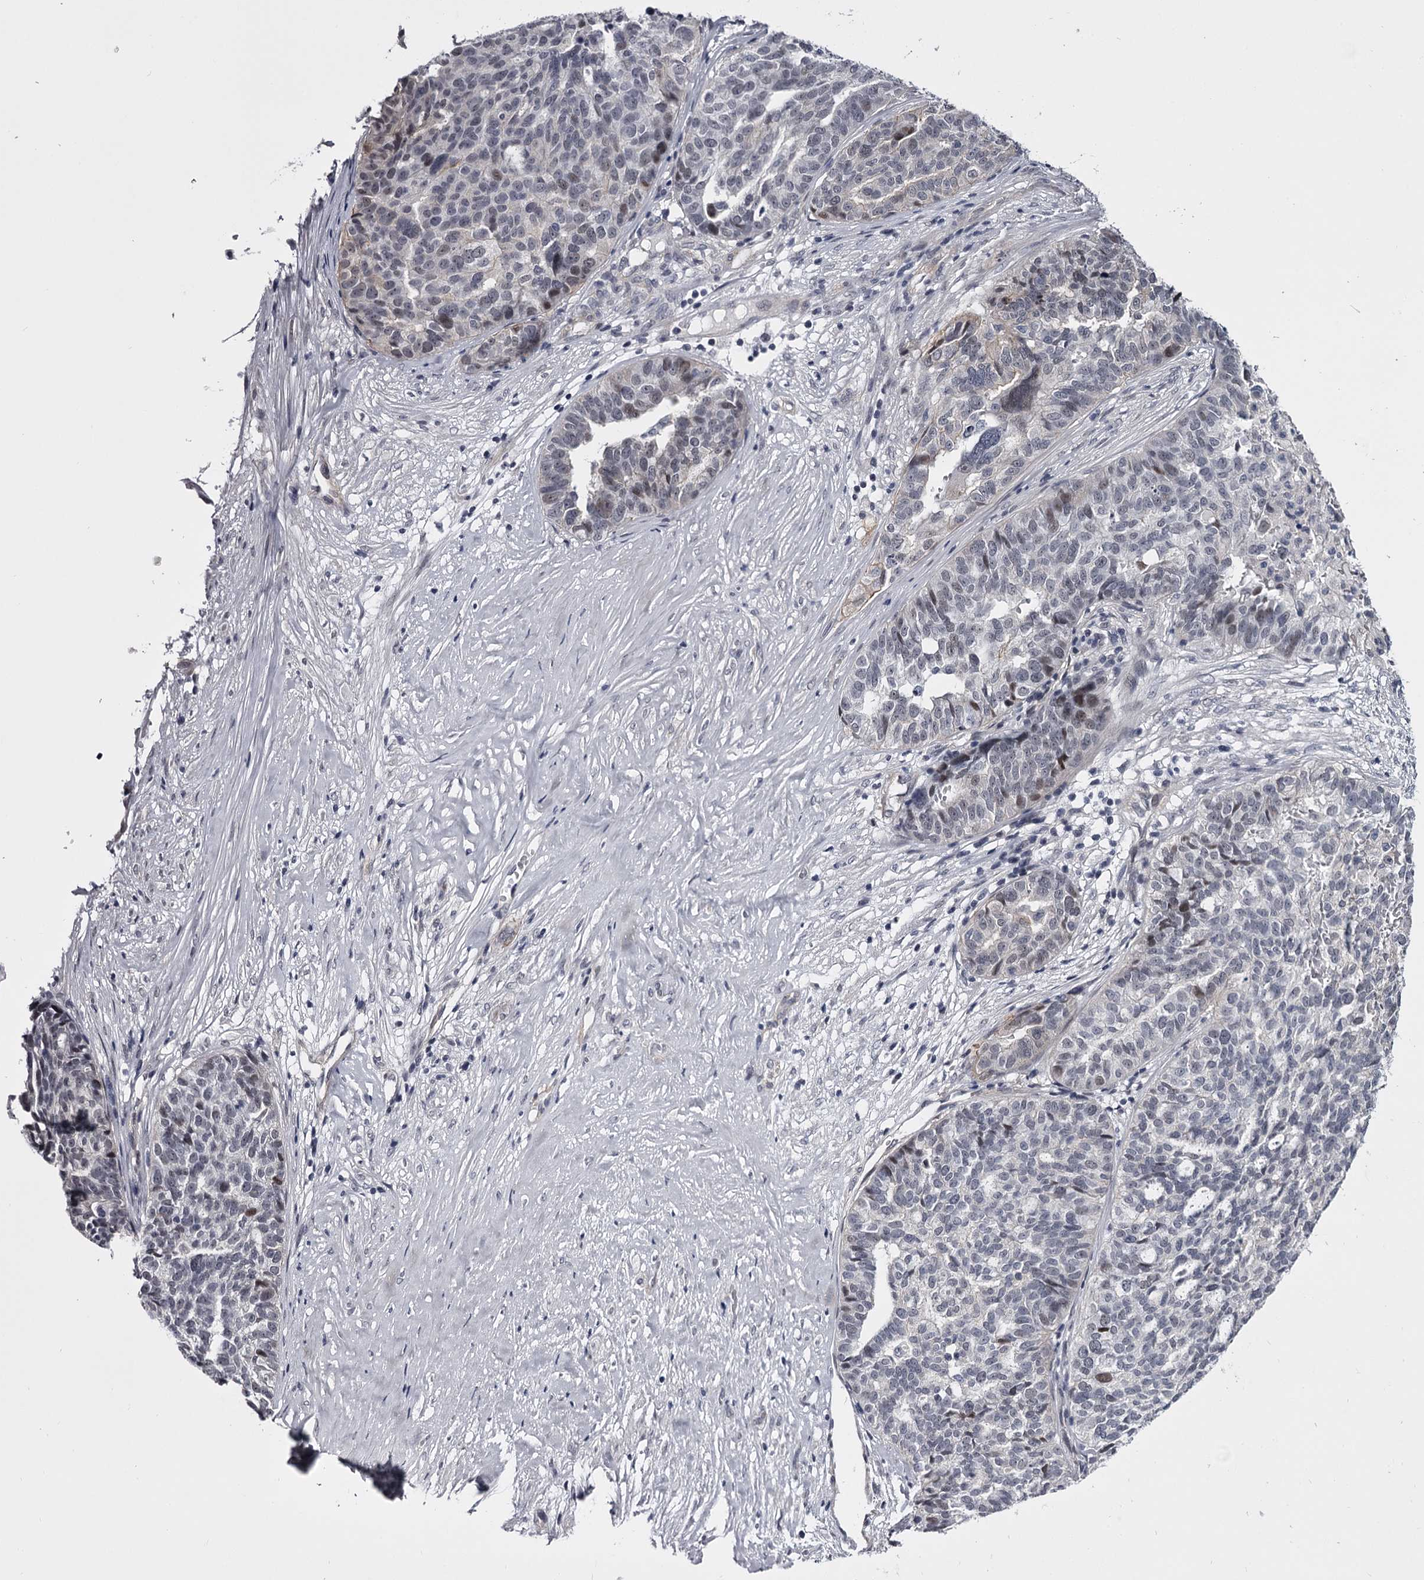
{"staining": {"intensity": "weak", "quantity": "<25%", "location": "nuclear"}, "tissue": "ovarian cancer", "cell_type": "Tumor cells", "image_type": "cancer", "snomed": [{"axis": "morphology", "description": "Cystadenocarcinoma, serous, NOS"}, {"axis": "topography", "description": "Ovary"}], "caption": "Immunohistochemistry histopathology image of neoplastic tissue: human ovarian cancer (serous cystadenocarcinoma) stained with DAB reveals no significant protein positivity in tumor cells.", "gene": "OVOL2", "patient": {"sex": "female", "age": 59}}